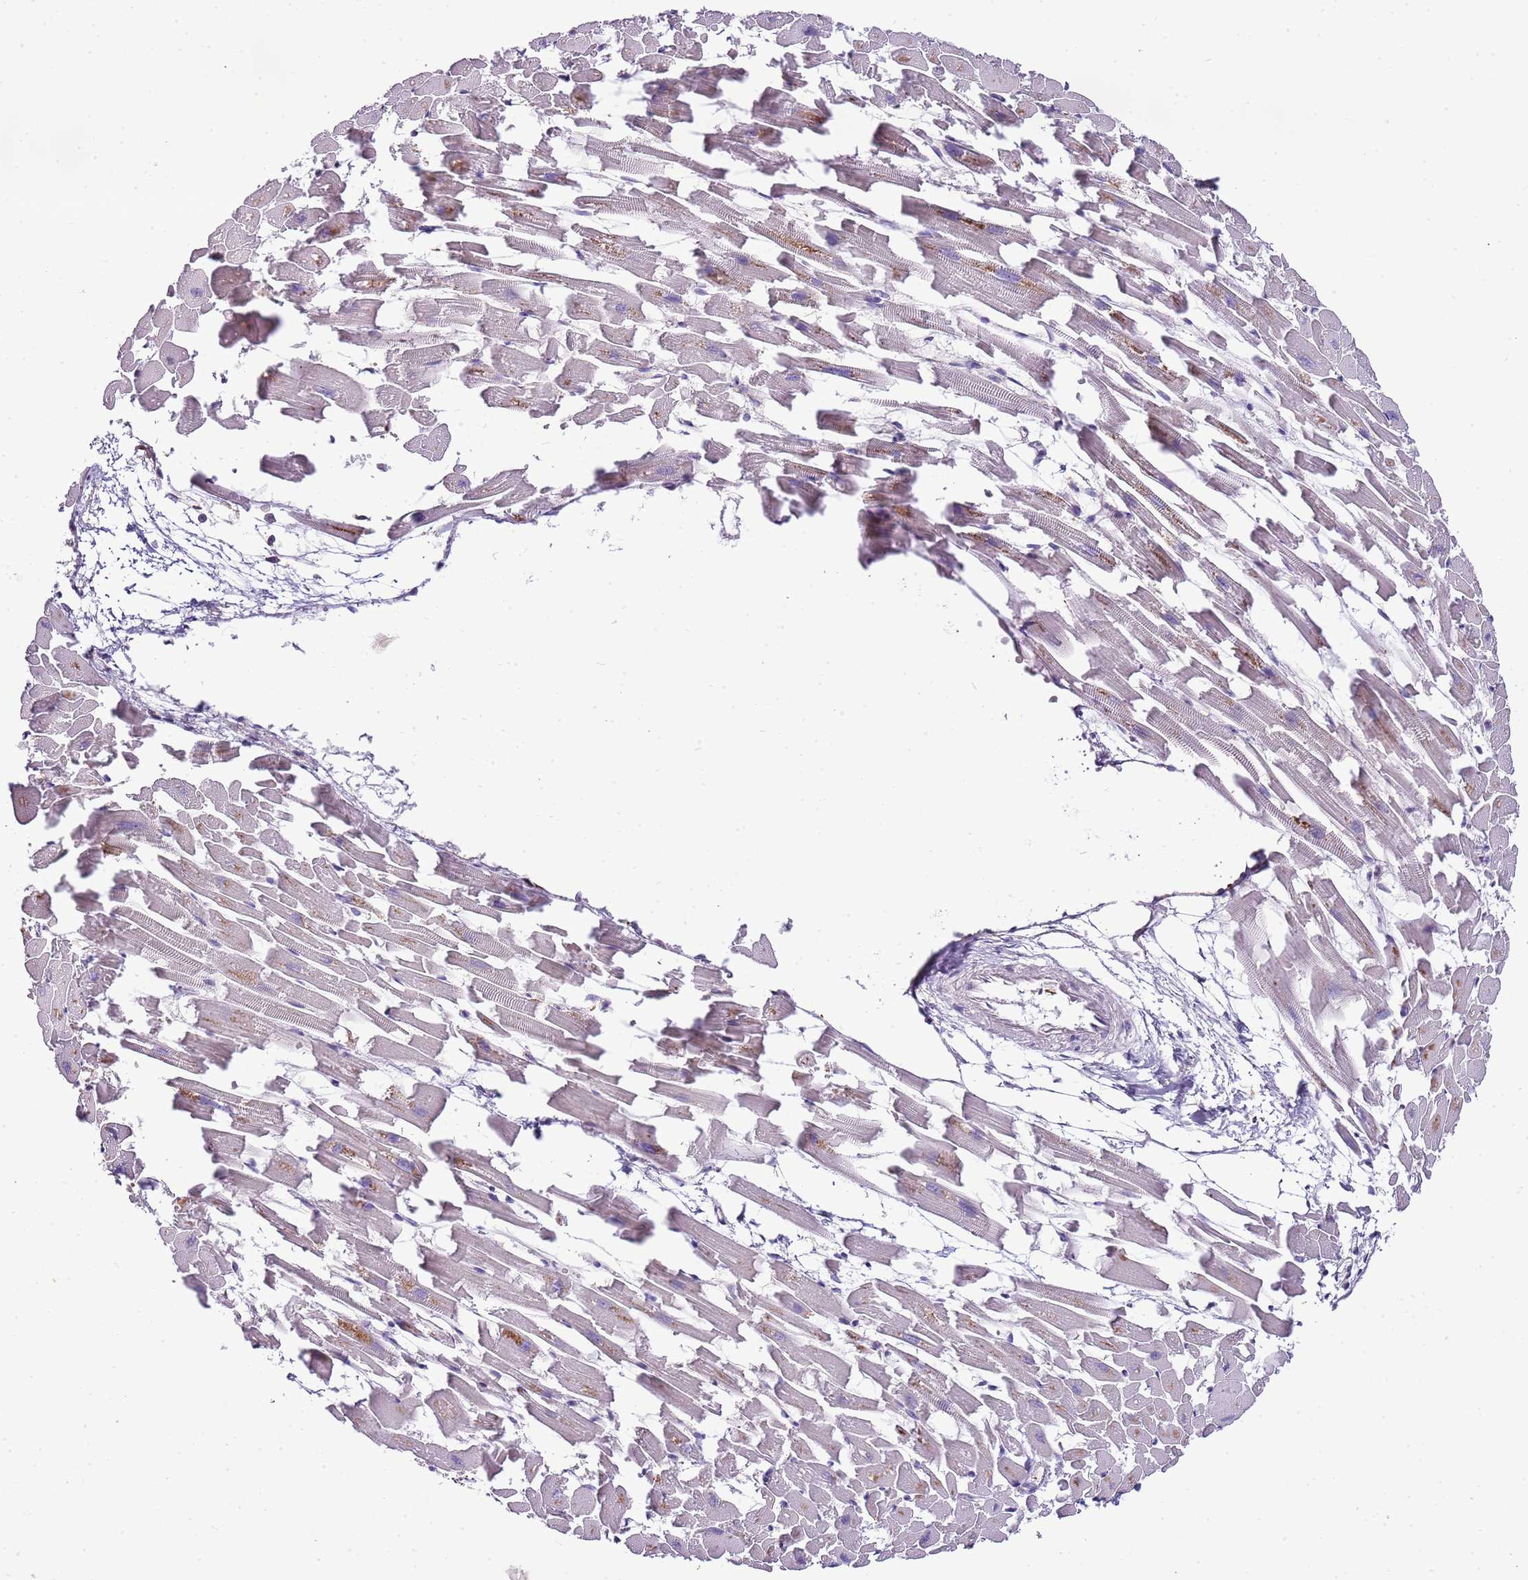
{"staining": {"intensity": "weak", "quantity": "<25%", "location": "cytoplasmic/membranous"}, "tissue": "heart muscle", "cell_type": "Cardiomyocytes", "image_type": "normal", "snomed": [{"axis": "morphology", "description": "Normal tissue, NOS"}, {"axis": "topography", "description": "Heart"}], "caption": "Heart muscle stained for a protein using immunohistochemistry shows no staining cardiomyocytes.", "gene": "ZNF786", "patient": {"sex": "female", "age": 64}}